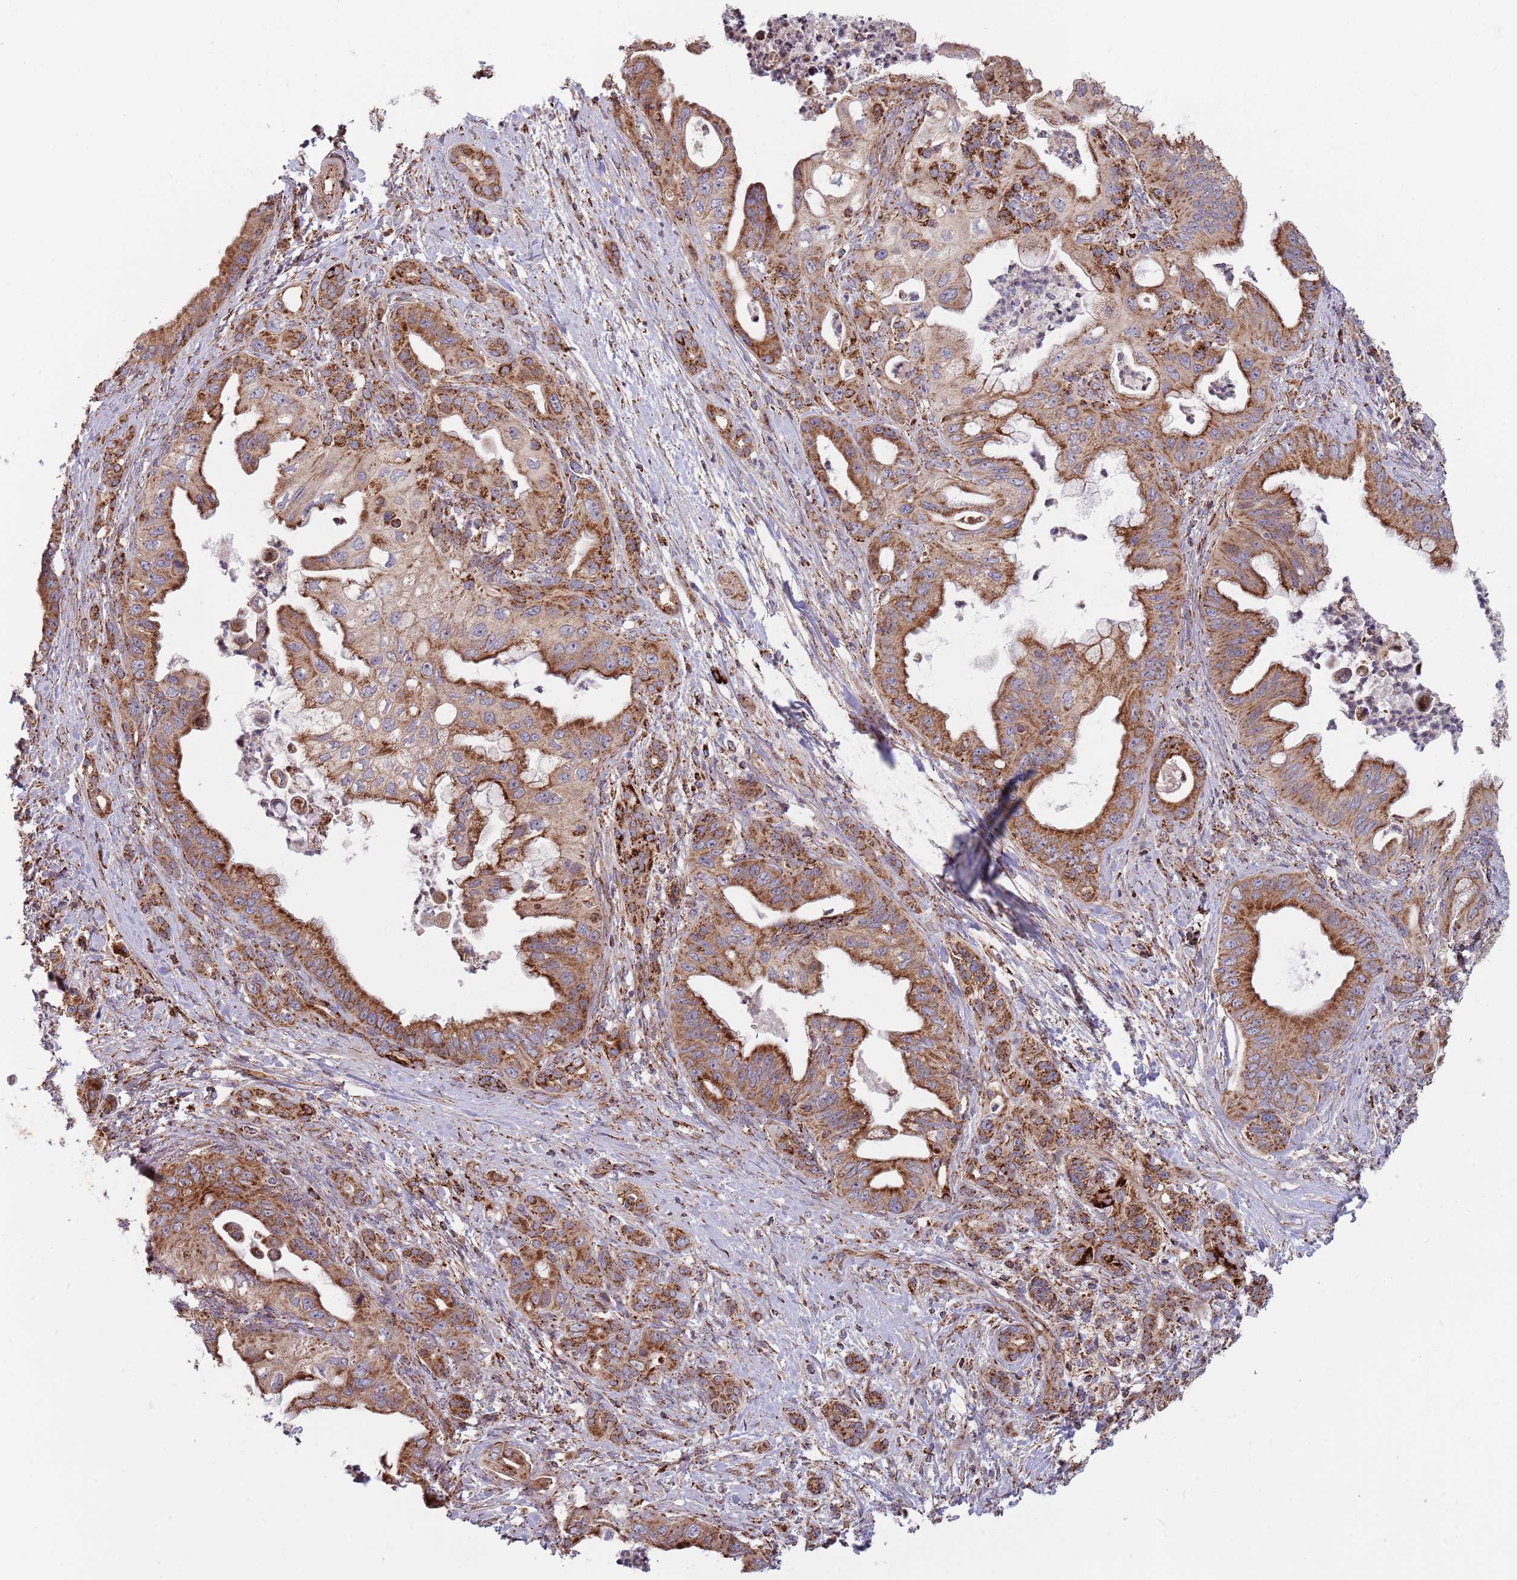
{"staining": {"intensity": "moderate", "quantity": ">75%", "location": "cytoplasmic/membranous"}, "tissue": "pancreatic cancer", "cell_type": "Tumor cells", "image_type": "cancer", "snomed": [{"axis": "morphology", "description": "Adenocarcinoma, NOS"}, {"axis": "topography", "description": "Pancreas"}], "caption": "The photomicrograph reveals a brown stain indicating the presence of a protein in the cytoplasmic/membranous of tumor cells in pancreatic cancer.", "gene": "ATP5PD", "patient": {"sex": "male", "age": 58}}